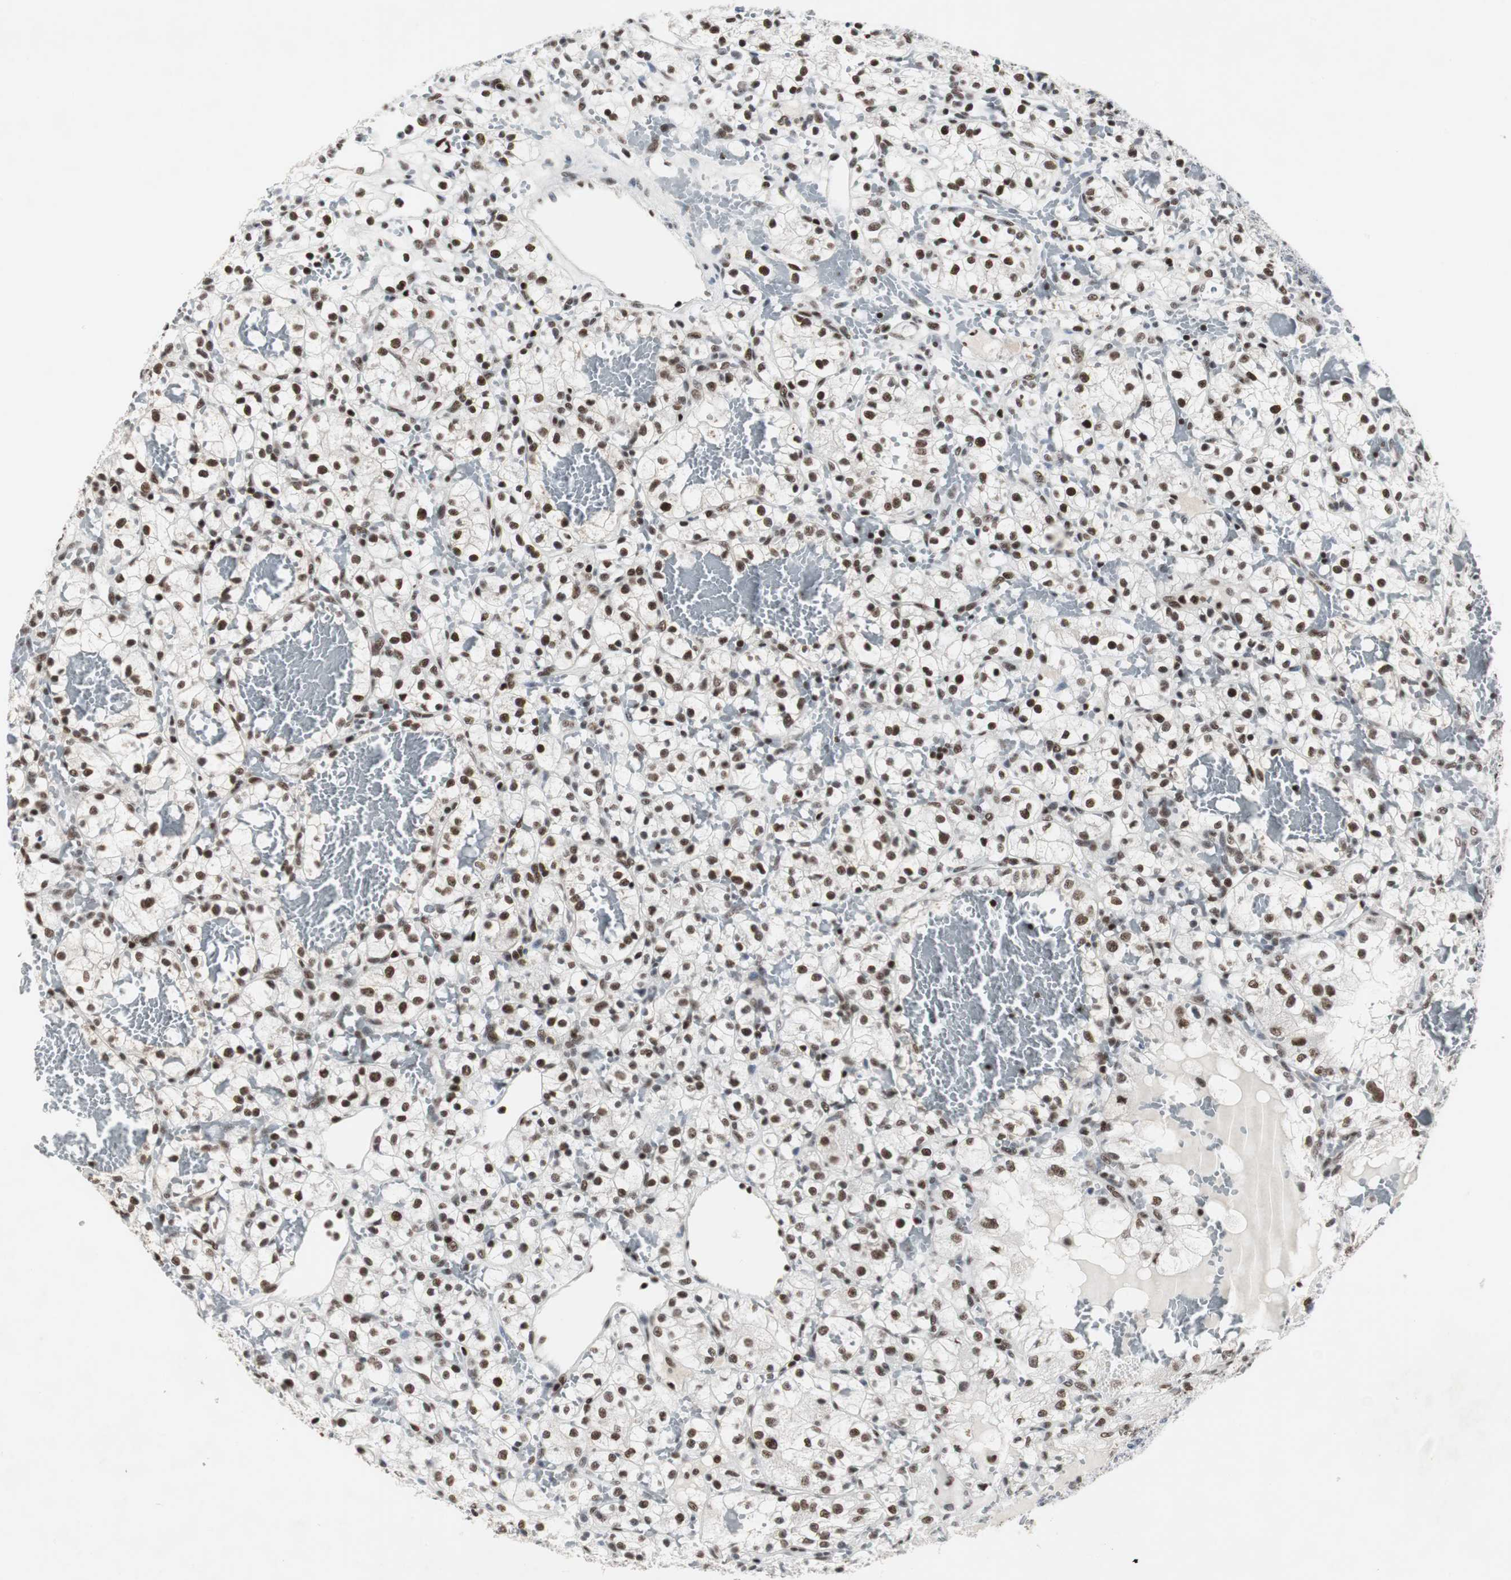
{"staining": {"intensity": "moderate", "quantity": ">75%", "location": "nuclear"}, "tissue": "renal cancer", "cell_type": "Tumor cells", "image_type": "cancer", "snomed": [{"axis": "morphology", "description": "Adenocarcinoma, NOS"}, {"axis": "topography", "description": "Kidney"}], "caption": "Immunohistochemistry (IHC) staining of renal cancer (adenocarcinoma), which reveals medium levels of moderate nuclear staining in about >75% of tumor cells indicating moderate nuclear protein staining. The staining was performed using DAB (3,3'-diaminobenzidine) (brown) for protein detection and nuclei were counterstained in hematoxylin (blue).", "gene": "RAD9A", "patient": {"sex": "female", "age": 60}}